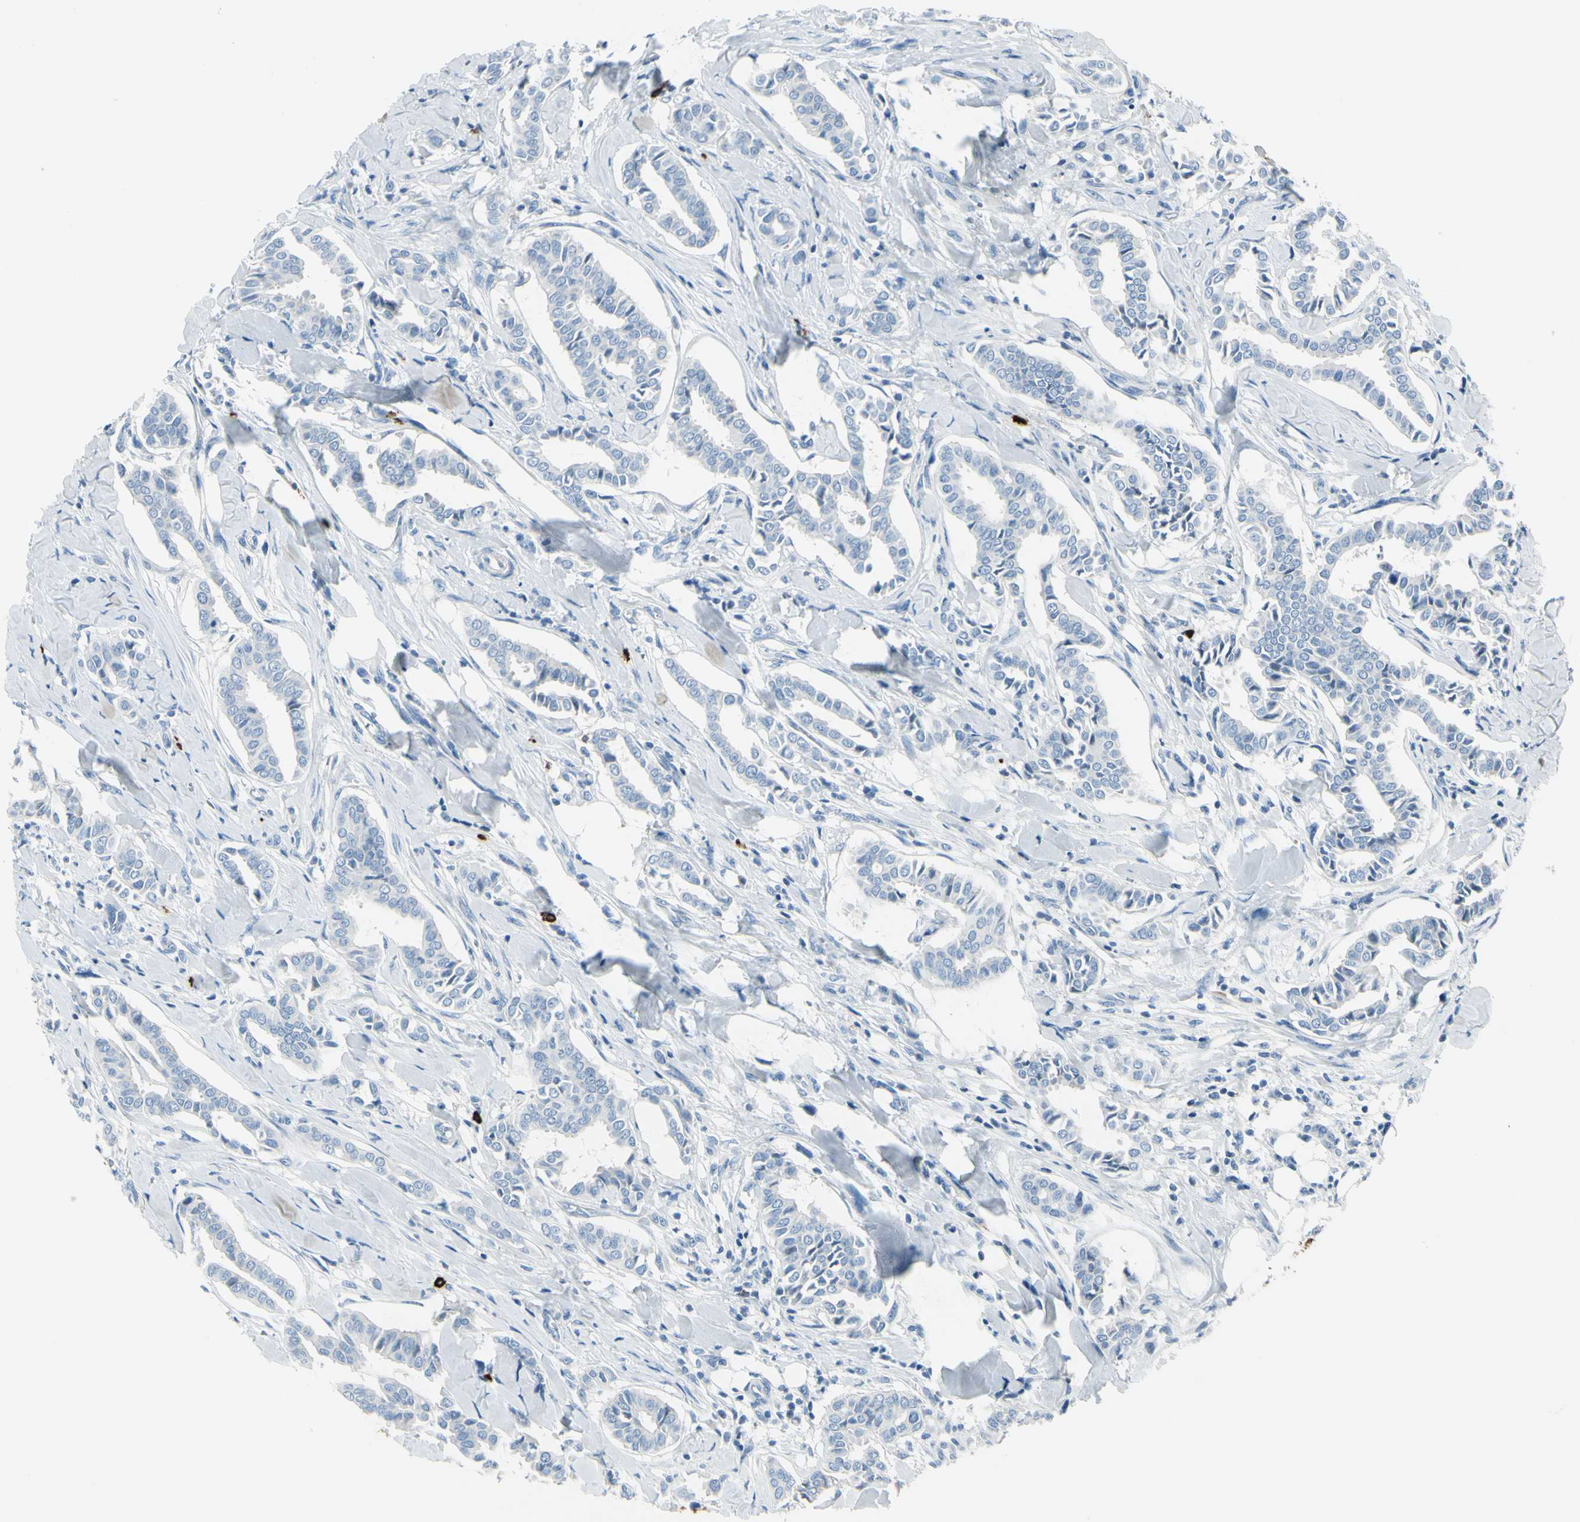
{"staining": {"intensity": "negative", "quantity": "none", "location": "none"}, "tissue": "head and neck cancer", "cell_type": "Tumor cells", "image_type": "cancer", "snomed": [{"axis": "morphology", "description": "Adenocarcinoma, NOS"}, {"axis": "topography", "description": "Salivary gland"}, {"axis": "topography", "description": "Head-Neck"}], "caption": "This image is of adenocarcinoma (head and neck) stained with IHC to label a protein in brown with the nuclei are counter-stained blue. There is no expression in tumor cells.", "gene": "DLG4", "patient": {"sex": "female", "age": 59}}